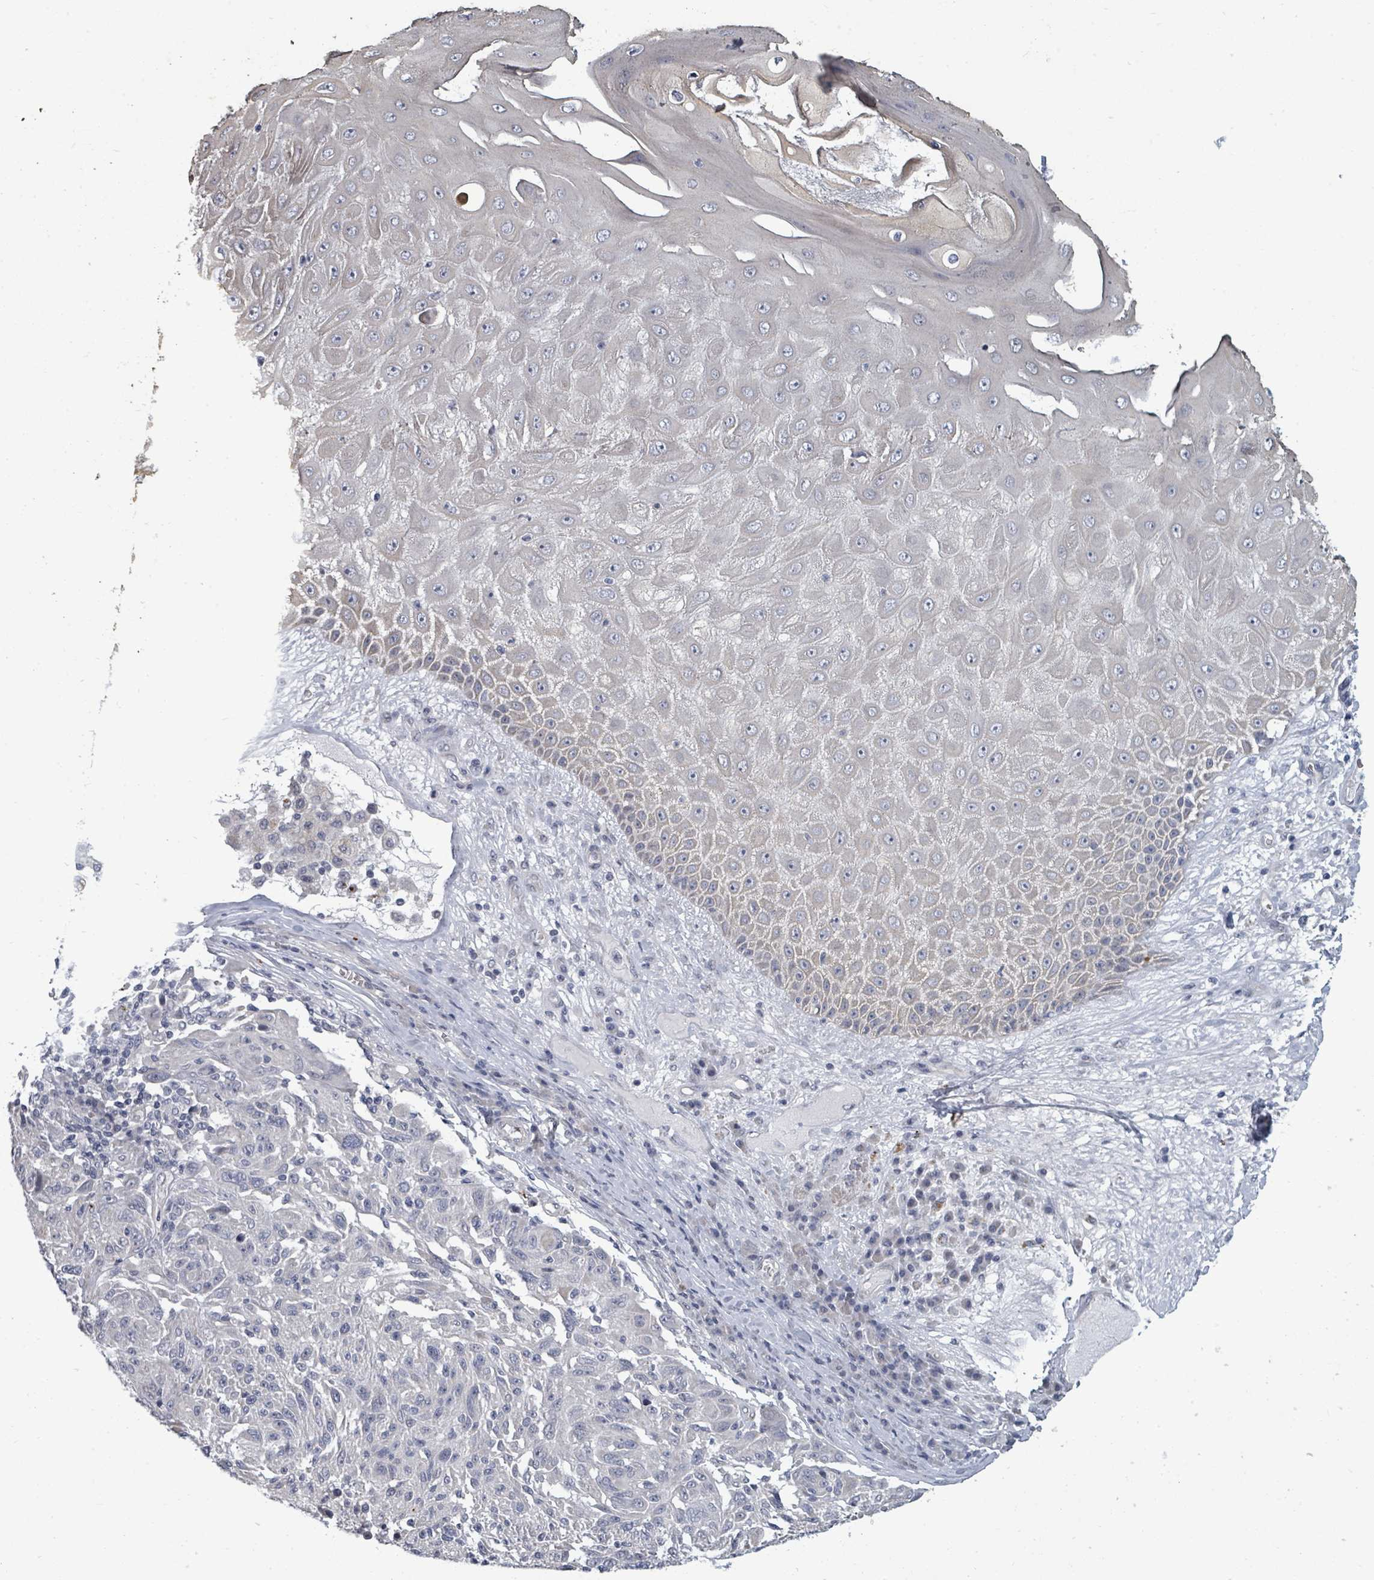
{"staining": {"intensity": "negative", "quantity": "none", "location": "none"}, "tissue": "melanoma", "cell_type": "Tumor cells", "image_type": "cancer", "snomed": [{"axis": "morphology", "description": "Malignant melanoma, NOS"}, {"axis": "topography", "description": "Skin"}], "caption": "Immunohistochemical staining of human melanoma exhibits no significant staining in tumor cells.", "gene": "ASB12", "patient": {"sex": "male", "age": 53}}